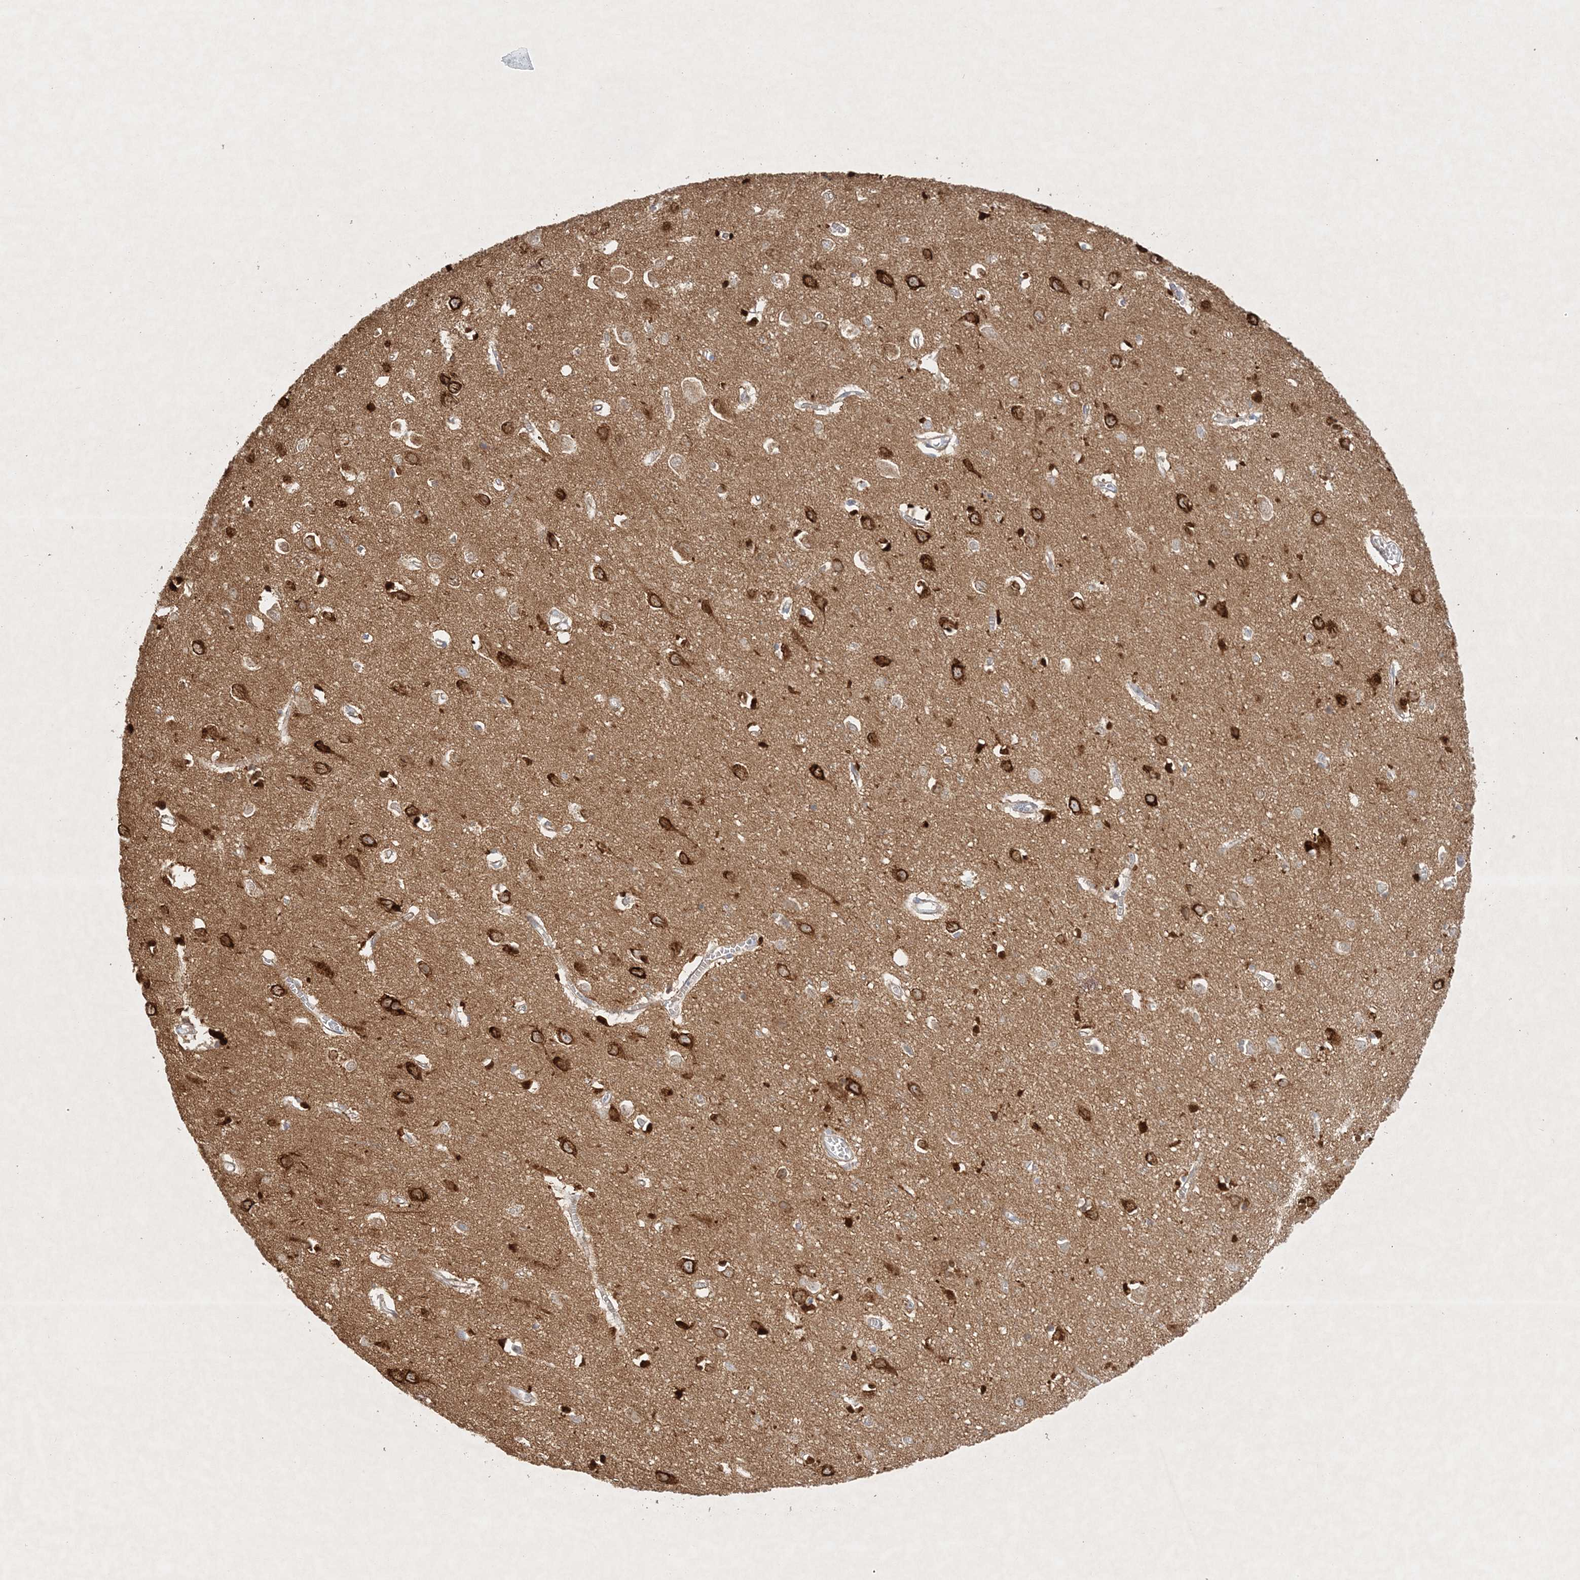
{"staining": {"intensity": "weak", "quantity": "25%-75%", "location": "cytoplasmic/membranous"}, "tissue": "cerebral cortex", "cell_type": "Endothelial cells", "image_type": "normal", "snomed": [{"axis": "morphology", "description": "Normal tissue, NOS"}, {"axis": "topography", "description": "Cerebral cortex"}], "caption": "Weak cytoplasmic/membranous expression for a protein is appreciated in approximately 25%-75% of endothelial cells of unremarkable cerebral cortex using IHC.", "gene": "STK11IP", "patient": {"sex": "female", "age": 64}}